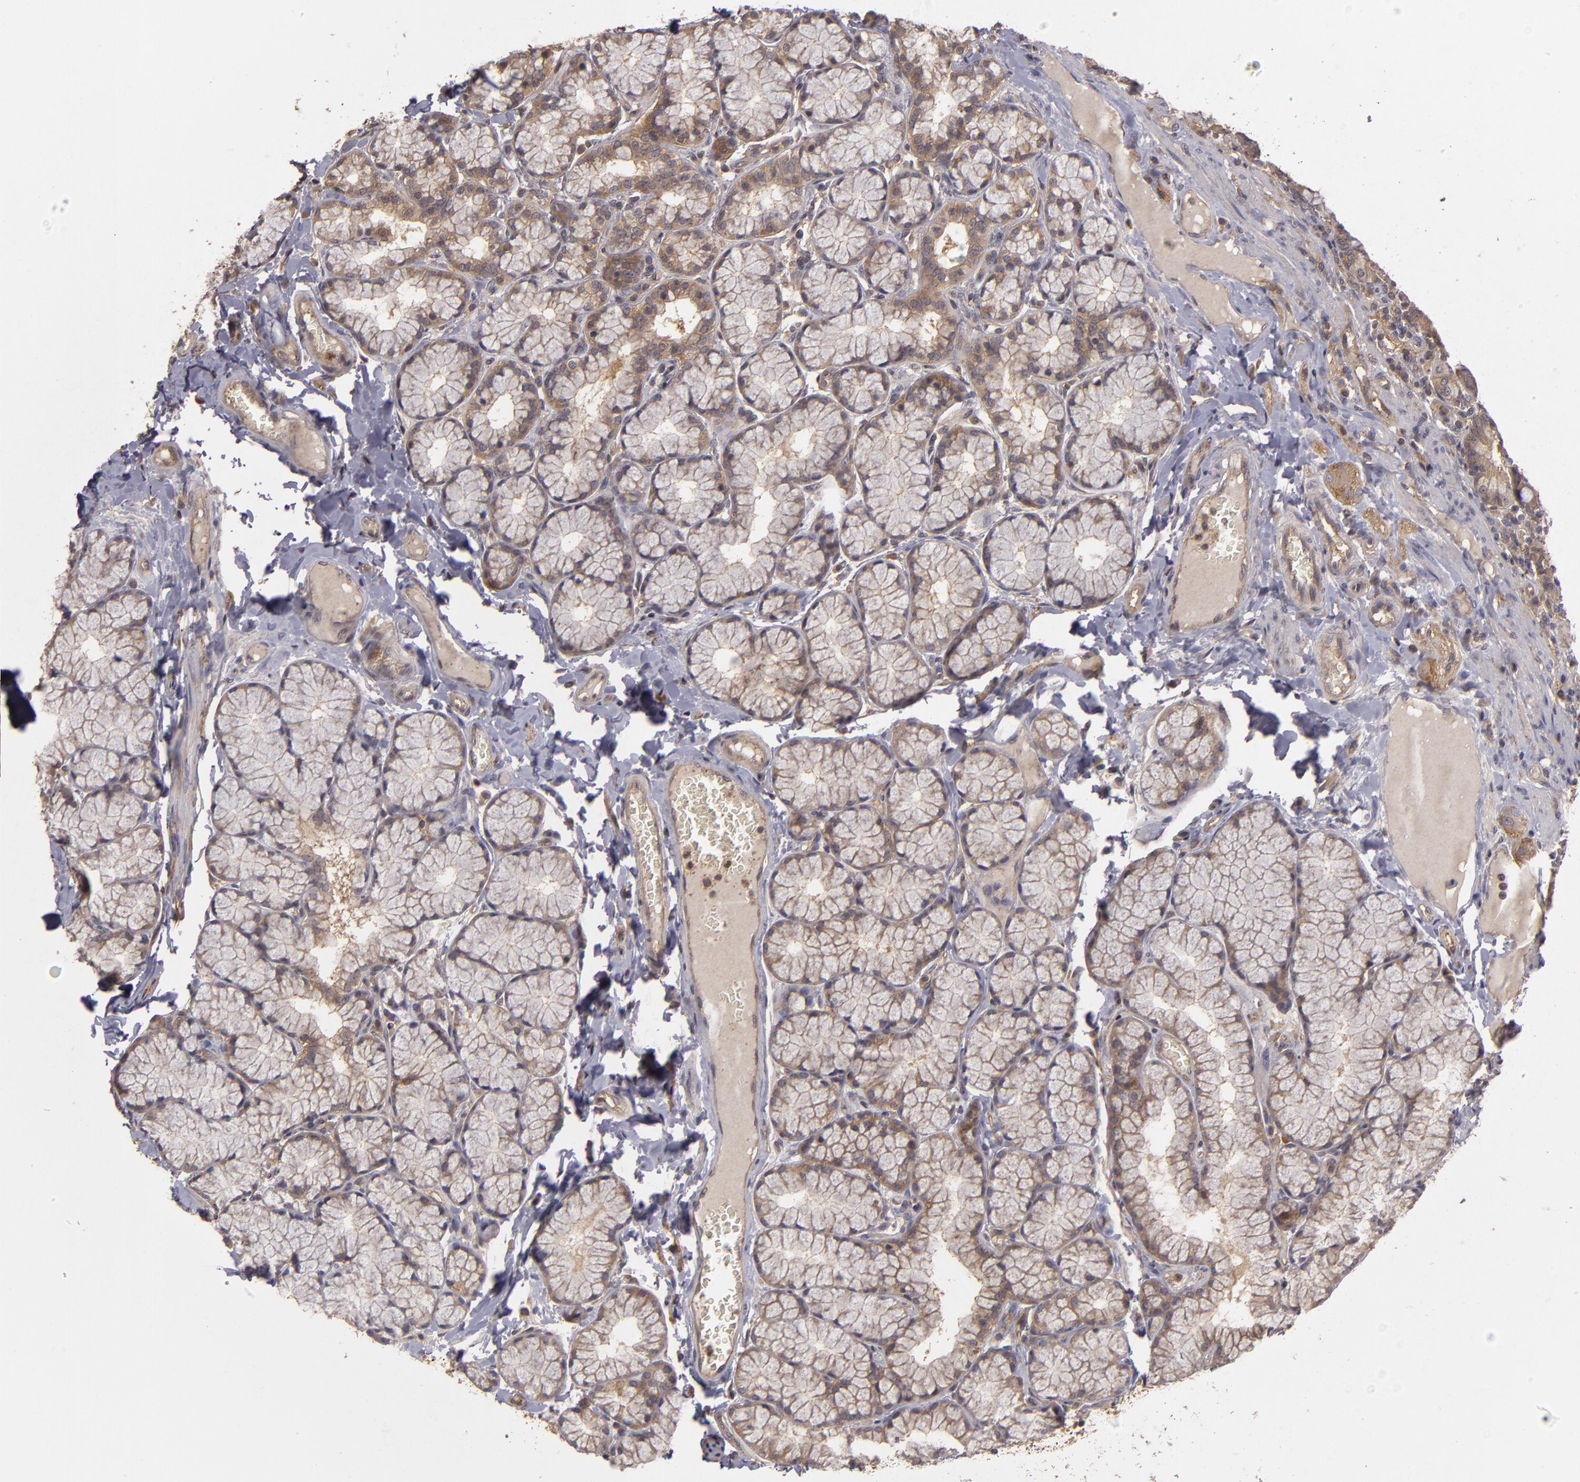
{"staining": {"intensity": "moderate", "quantity": ">75%", "location": "cytoplasmic/membranous"}, "tissue": "duodenum", "cell_type": "Glandular cells", "image_type": "normal", "snomed": [{"axis": "morphology", "description": "Normal tissue, NOS"}, {"axis": "topography", "description": "Duodenum"}], "caption": "A medium amount of moderate cytoplasmic/membranous staining is present in approximately >75% of glandular cells in benign duodenum. The staining was performed using DAB, with brown indicating positive protein expression. Nuclei are stained blue with hematoxylin.", "gene": "HRAS", "patient": {"sex": "male", "age": 50}}